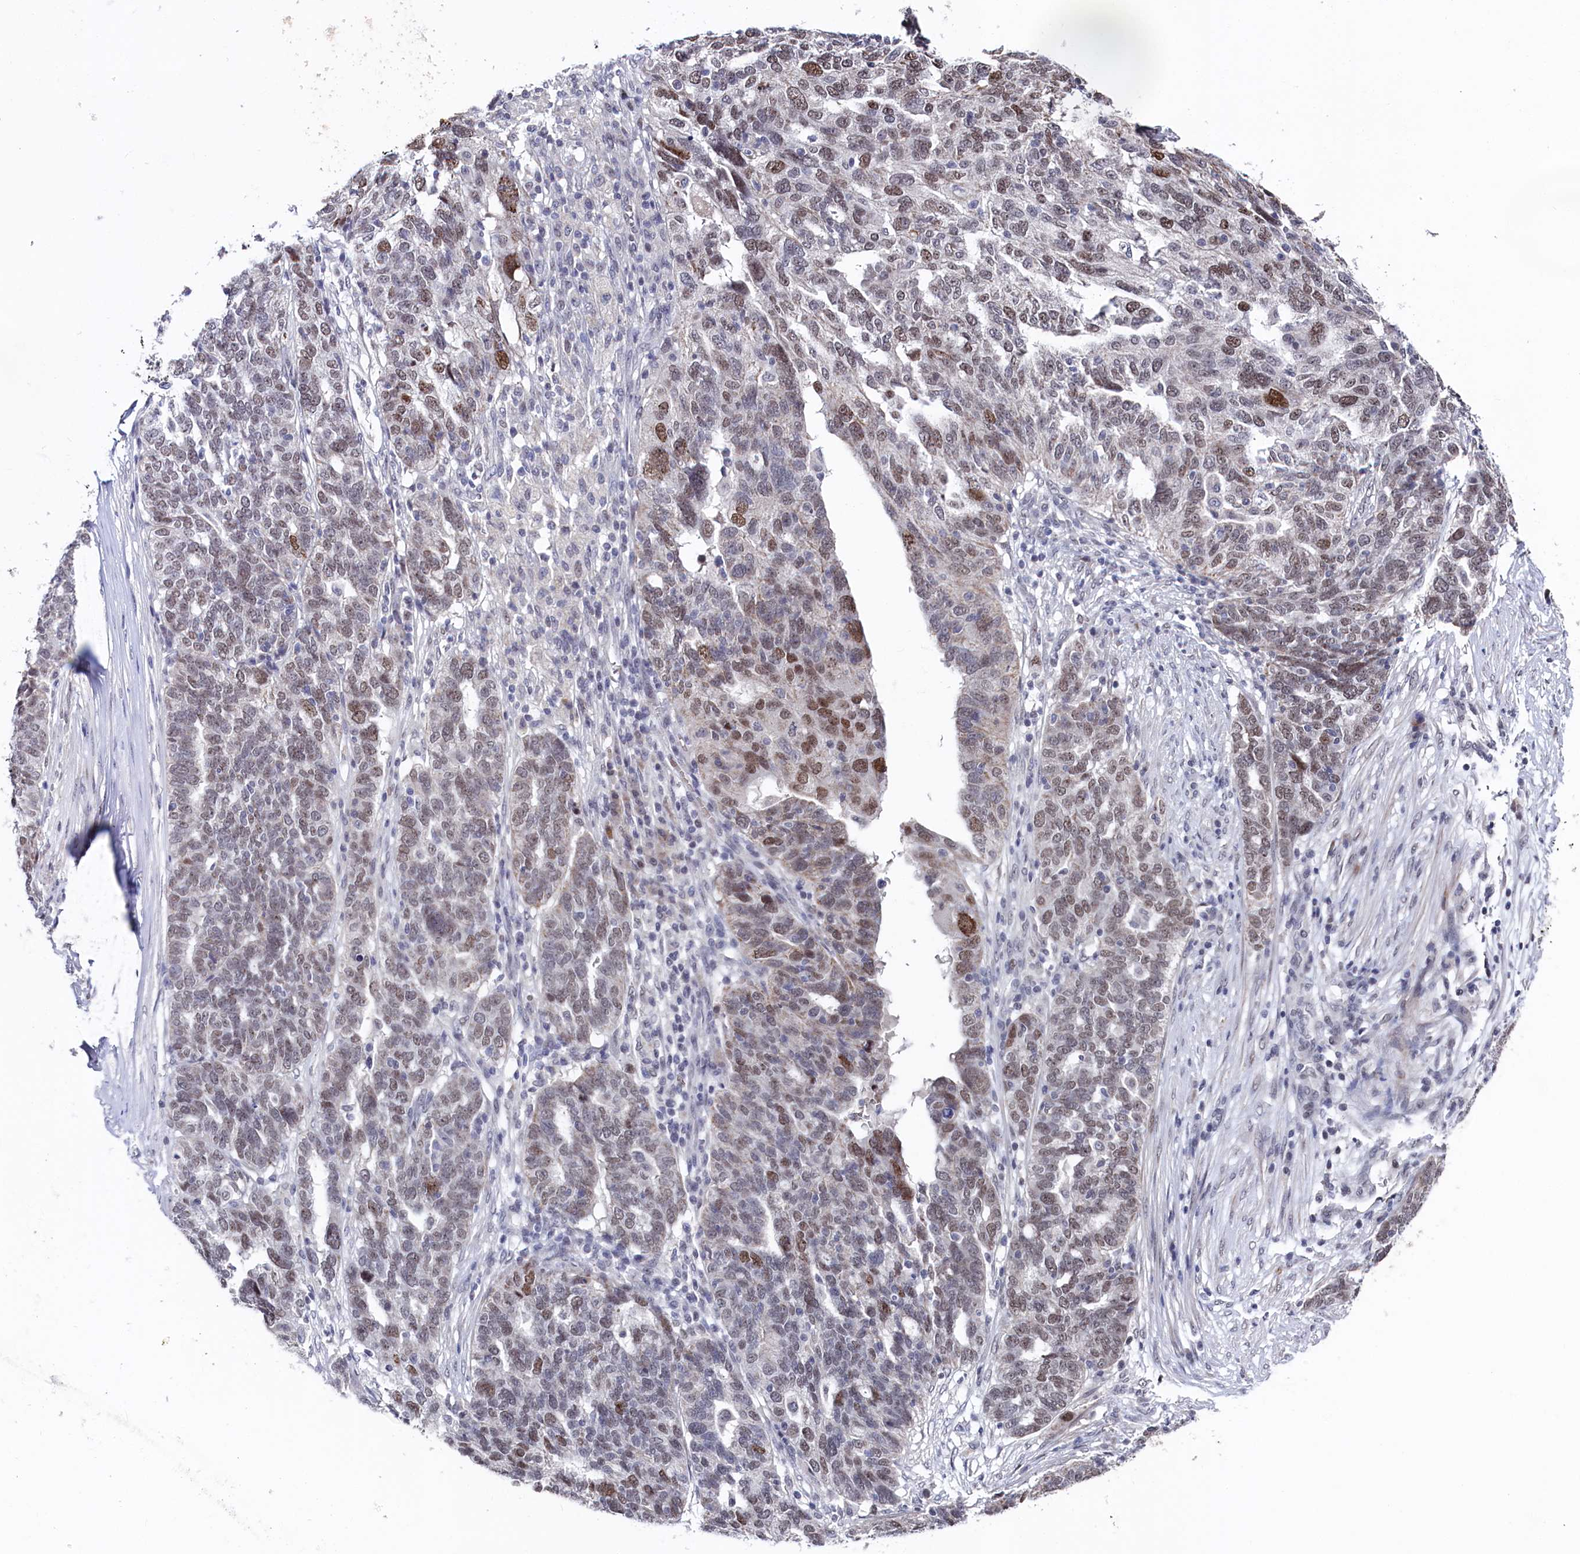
{"staining": {"intensity": "moderate", "quantity": "<25%", "location": "nuclear"}, "tissue": "ovarian cancer", "cell_type": "Tumor cells", "image_type": "cancer", "snomed": [{"axis": "morphology", "description": "Cystadenocarcinoma, serous, NOS"}, {"axis": "topography", "description": "Ovary"}], "caption": "Protein analysis of ovarian serous cystadenocarcinoma tissue displays moderate nuclear expression in approximately <25% of tumor cells.", "gene": "TIGD4", "patient": {"sex": "female", "age": 59}}